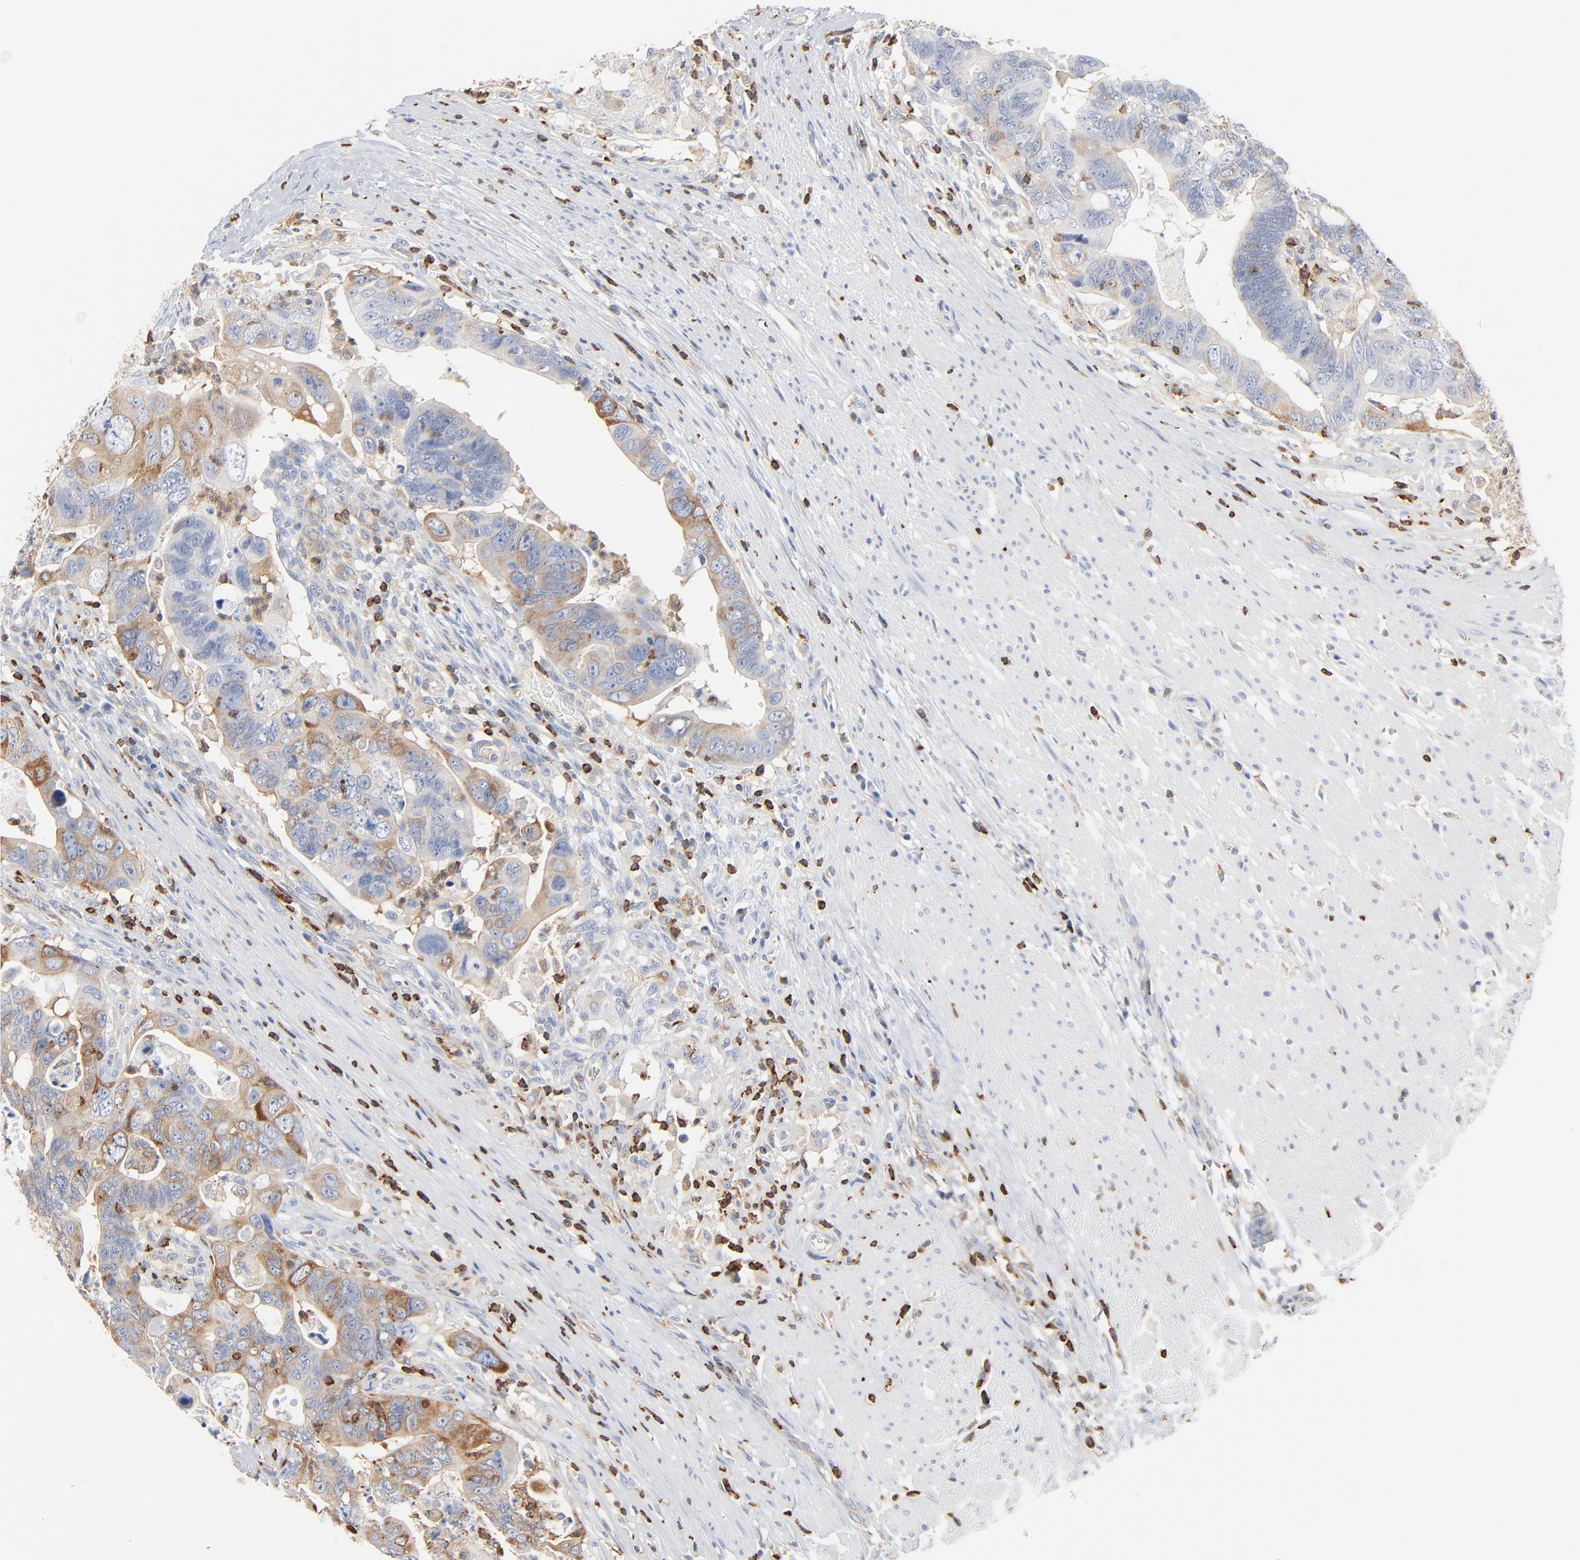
{"staining": {"intensity": "weak", "quantity": "25%-75%", "location": "cytoplasmic/membranous"}, "tissue": "colorectal cancer", "cell_type": "Tumor cells", "image_type": "cancer", "snomed": [{"axis": "morphology", "description": "Adenocarcinoma, NOS"}, {"axis": "topography", "description": "Rectum"}], "caption": "The immunohistochemical stain shows weak cytoplasmic/membranous expression in tumor cells of adenocarcinoma (colorectal) tissue. The staining was performed using DAB (3,3'-diaminobenzidine) to visualize the protein expression in brown, while the nuclei were stained in blue with hematoxylin (Magnification: 20x).", "gene": "SH3KBP1", "patient": {"sex": "male", "age": 53}}